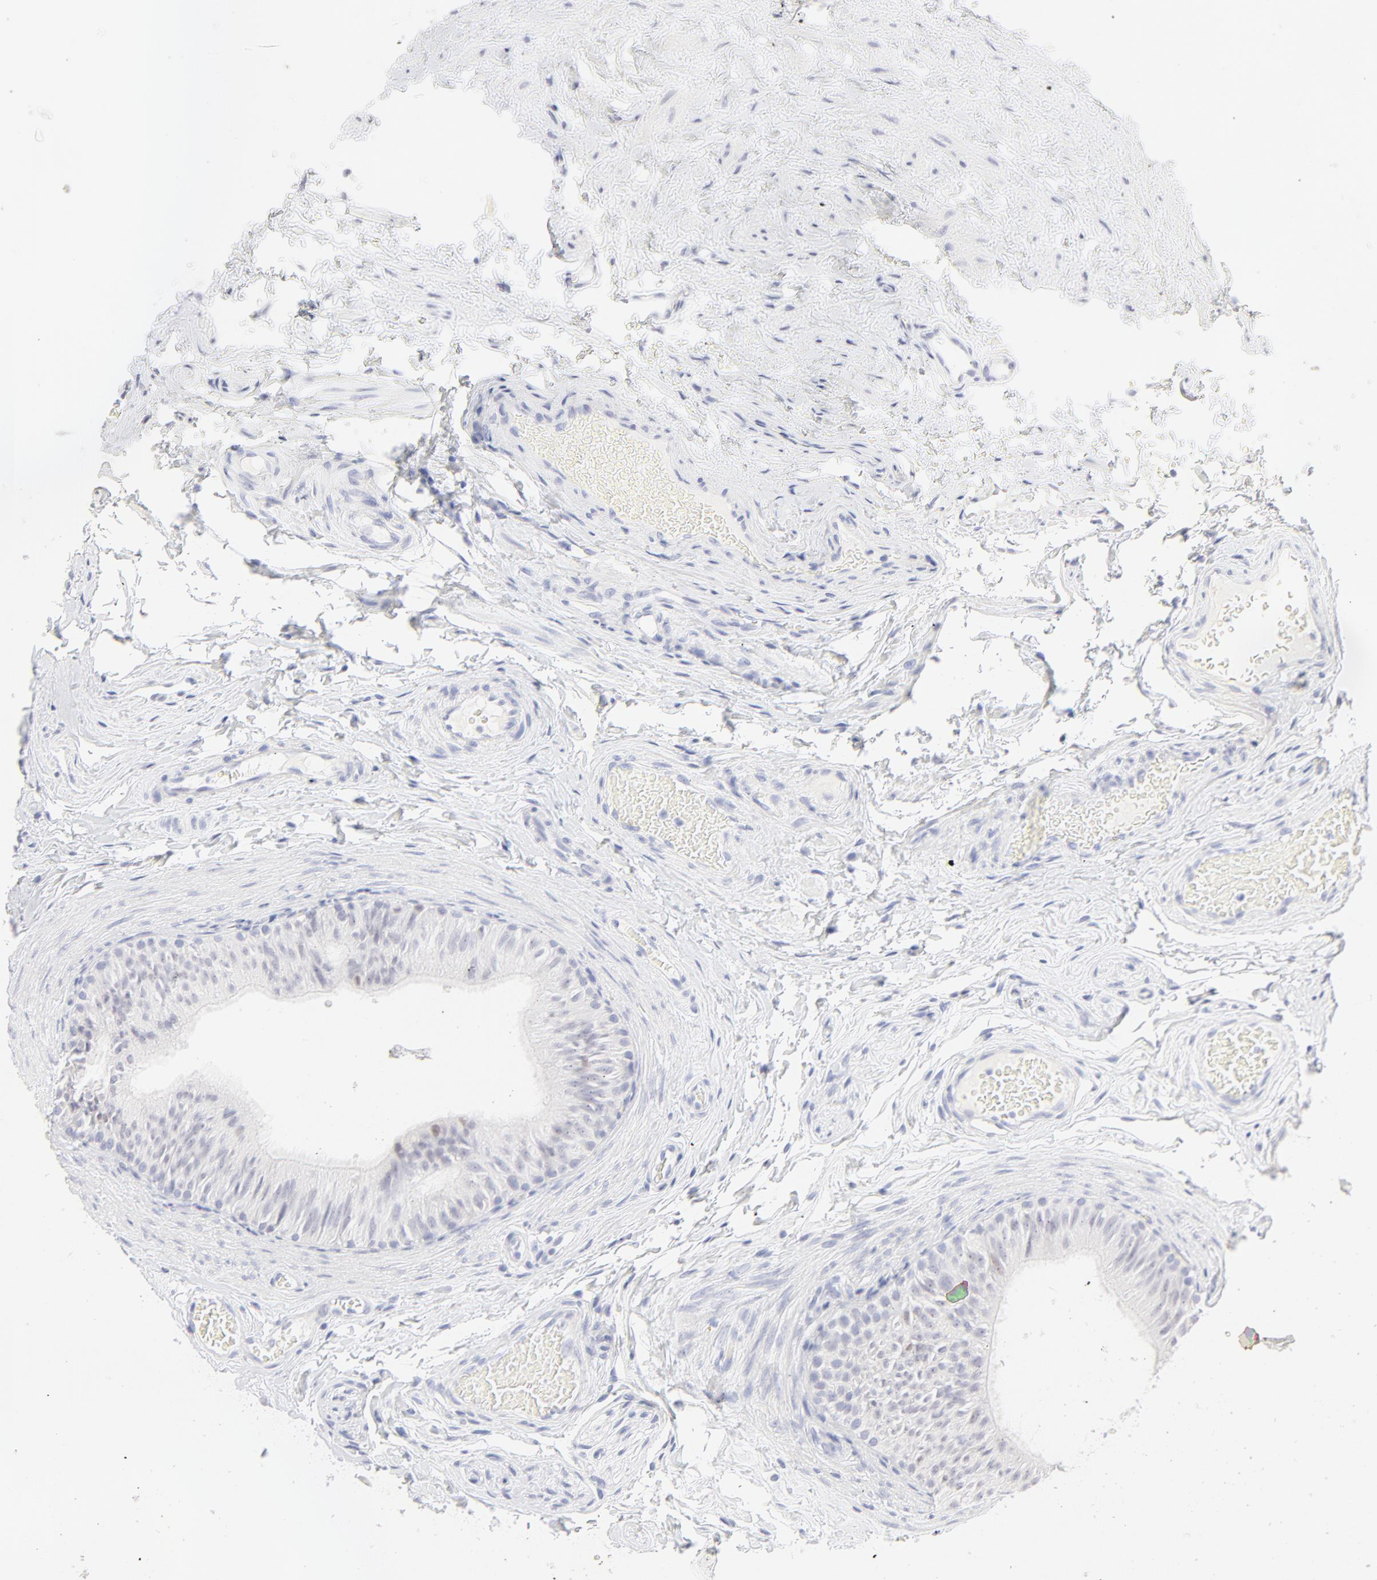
{"staining": {"intensity": "weak", "quantity": "<25%", "location": "nuclear"}, "tissue": "epididymis", "cell_type": "Glandular cells", "image_type": "normal", "snomed": [{"axis": "morphology", "description": "Normal tissue, NOS"}, {"axis": "topography", "description": "Testis"}, {"axis": "topography", "description": "Epididymis"}], "caption": "This image is of benign epididymis stained with immunohistochemistry to label a protein in brown with the nuclei are counter-stained blue. There is no staining in glandular cells. (Brightfield microscopy of DAB (3,3'-diaminobenzidine) immunohistochemistry (IHC) at high magnification).", "gene": "ELF3", "patient": {"sex": "male", "age": 36}}